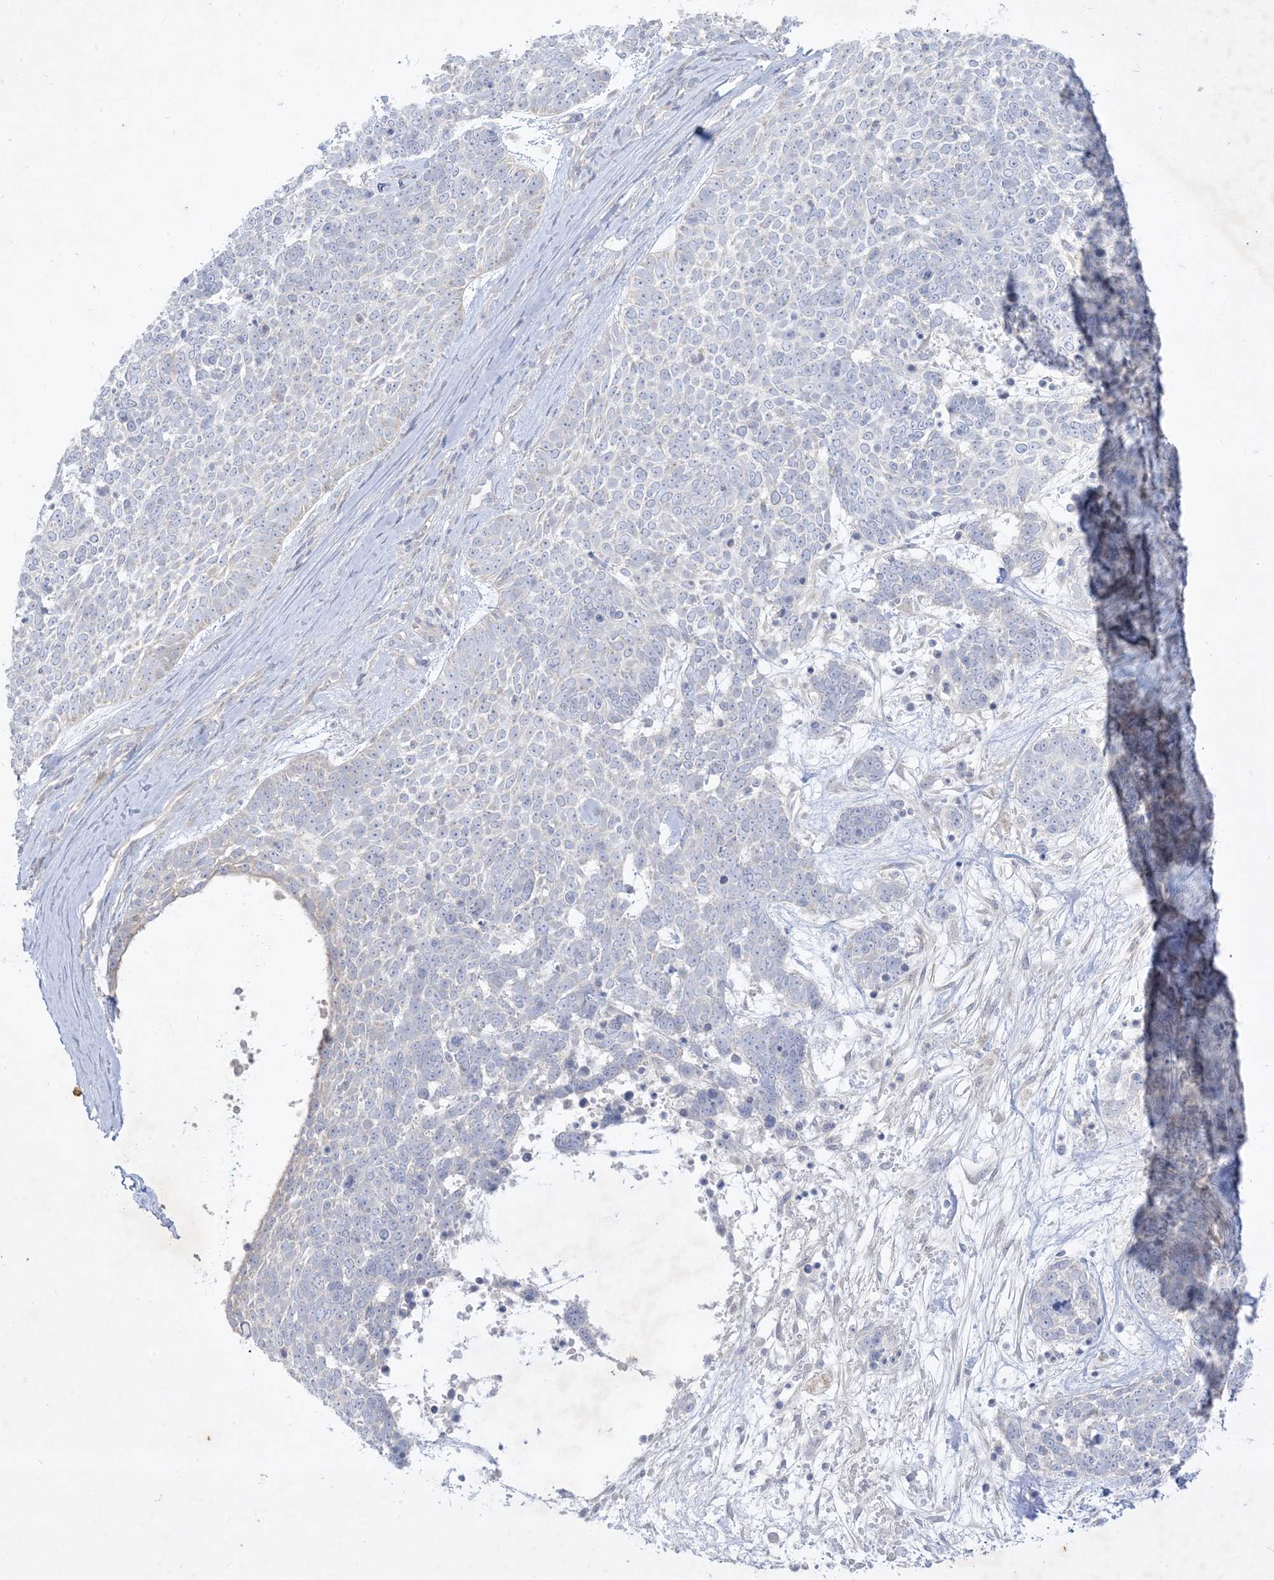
{"staining": {"intensity": "negative", "quantity": "none", "location": "none"}, "tissue": "skin cancer", "cell_type": "Tumor cells", "image_type": "cancer", "snomed": [{"axis": "morphology", "description": "Basal cell carcinoma"}, {"axis": "topography", "description": "Skin"}], "caption": "Skin cancer was stained to show a protein in brown. There is no significant staining in tumor cells.", "gene": "PLEKHA3", "patient": {"sex": "female", "age": 81}}